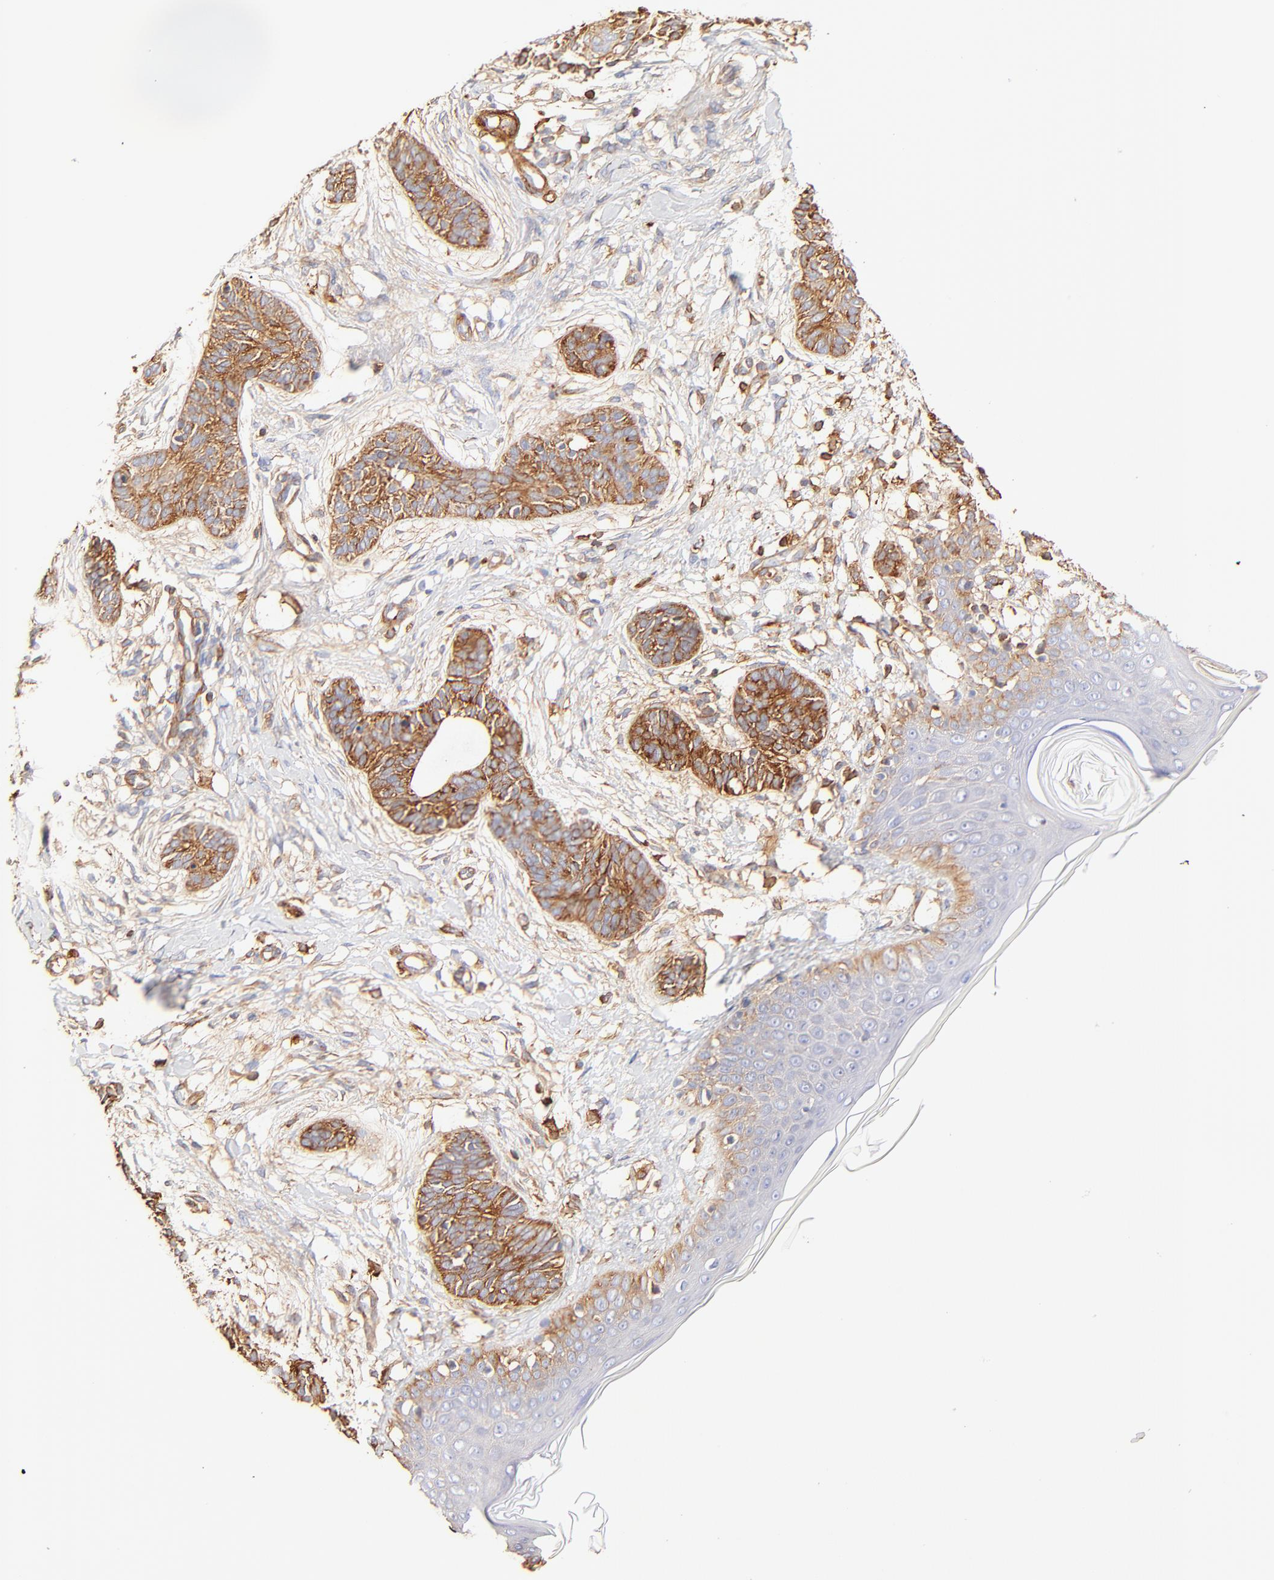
{"staining": {"intensity": "moderate", "quantity": ">75%", "location": "cytoplasmic/membranous"}, "tissue": "skin cancer", "cell_type": "Tumor cells", "image_type": "cancer", "snomed": [{"axis": "morphology", "description": "Normal tissue, NOS"}, {"axis": "morphology", "description": "Basal cell carcinoma"}, {"axis": "topography", "description": "Skin"}], "caption": "Immunohistochemical staining of human skin cancer displays moderate cytoplasmic/membranous protein positivity in approximately >75% of tumor cells. Nuclei are stained in blue.", "gene": "FLNA", "patient": {"sex": "male", "age": 63}}